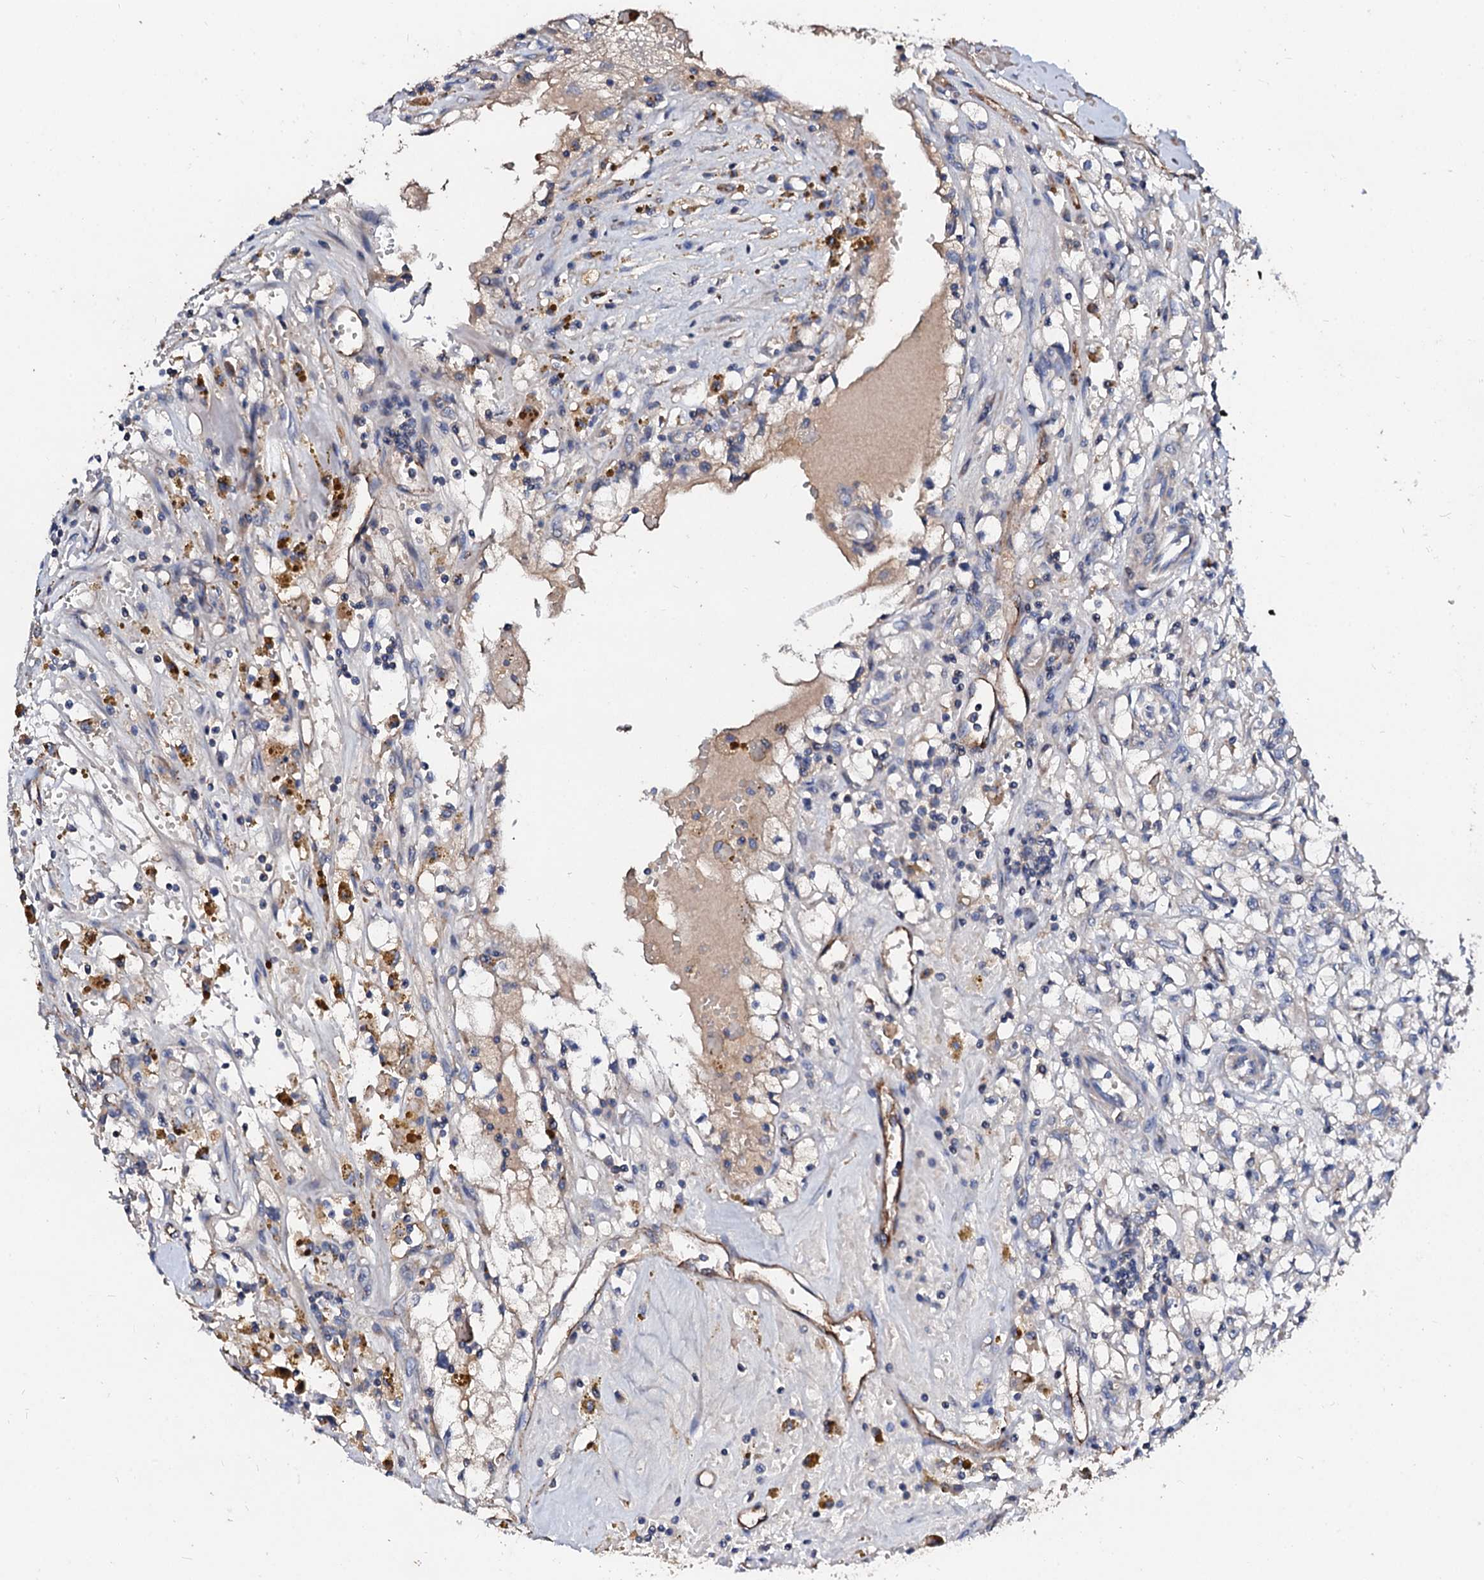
{"staining": {"intensity": "negative", "quantity": "none", "location": "none"}, "tissue": "renal cancer", "cell_type": "Tumor cells", "image_type": "cancer", "snomed": [{"axis": "morphology", "description": "Adenocarcinoma, NOS"}, {"axis": "topography", "description": "Kidney"}], "caption": "A photomicrograph of human renal adenocarcinoma is negative for staining in tumor cells. The staining is performed using DAB brown chromogen with nuclei counter-stained in using hematoxylin.", "gene": "FIBIN", "patient": {"sex": "male", "age": 56}}